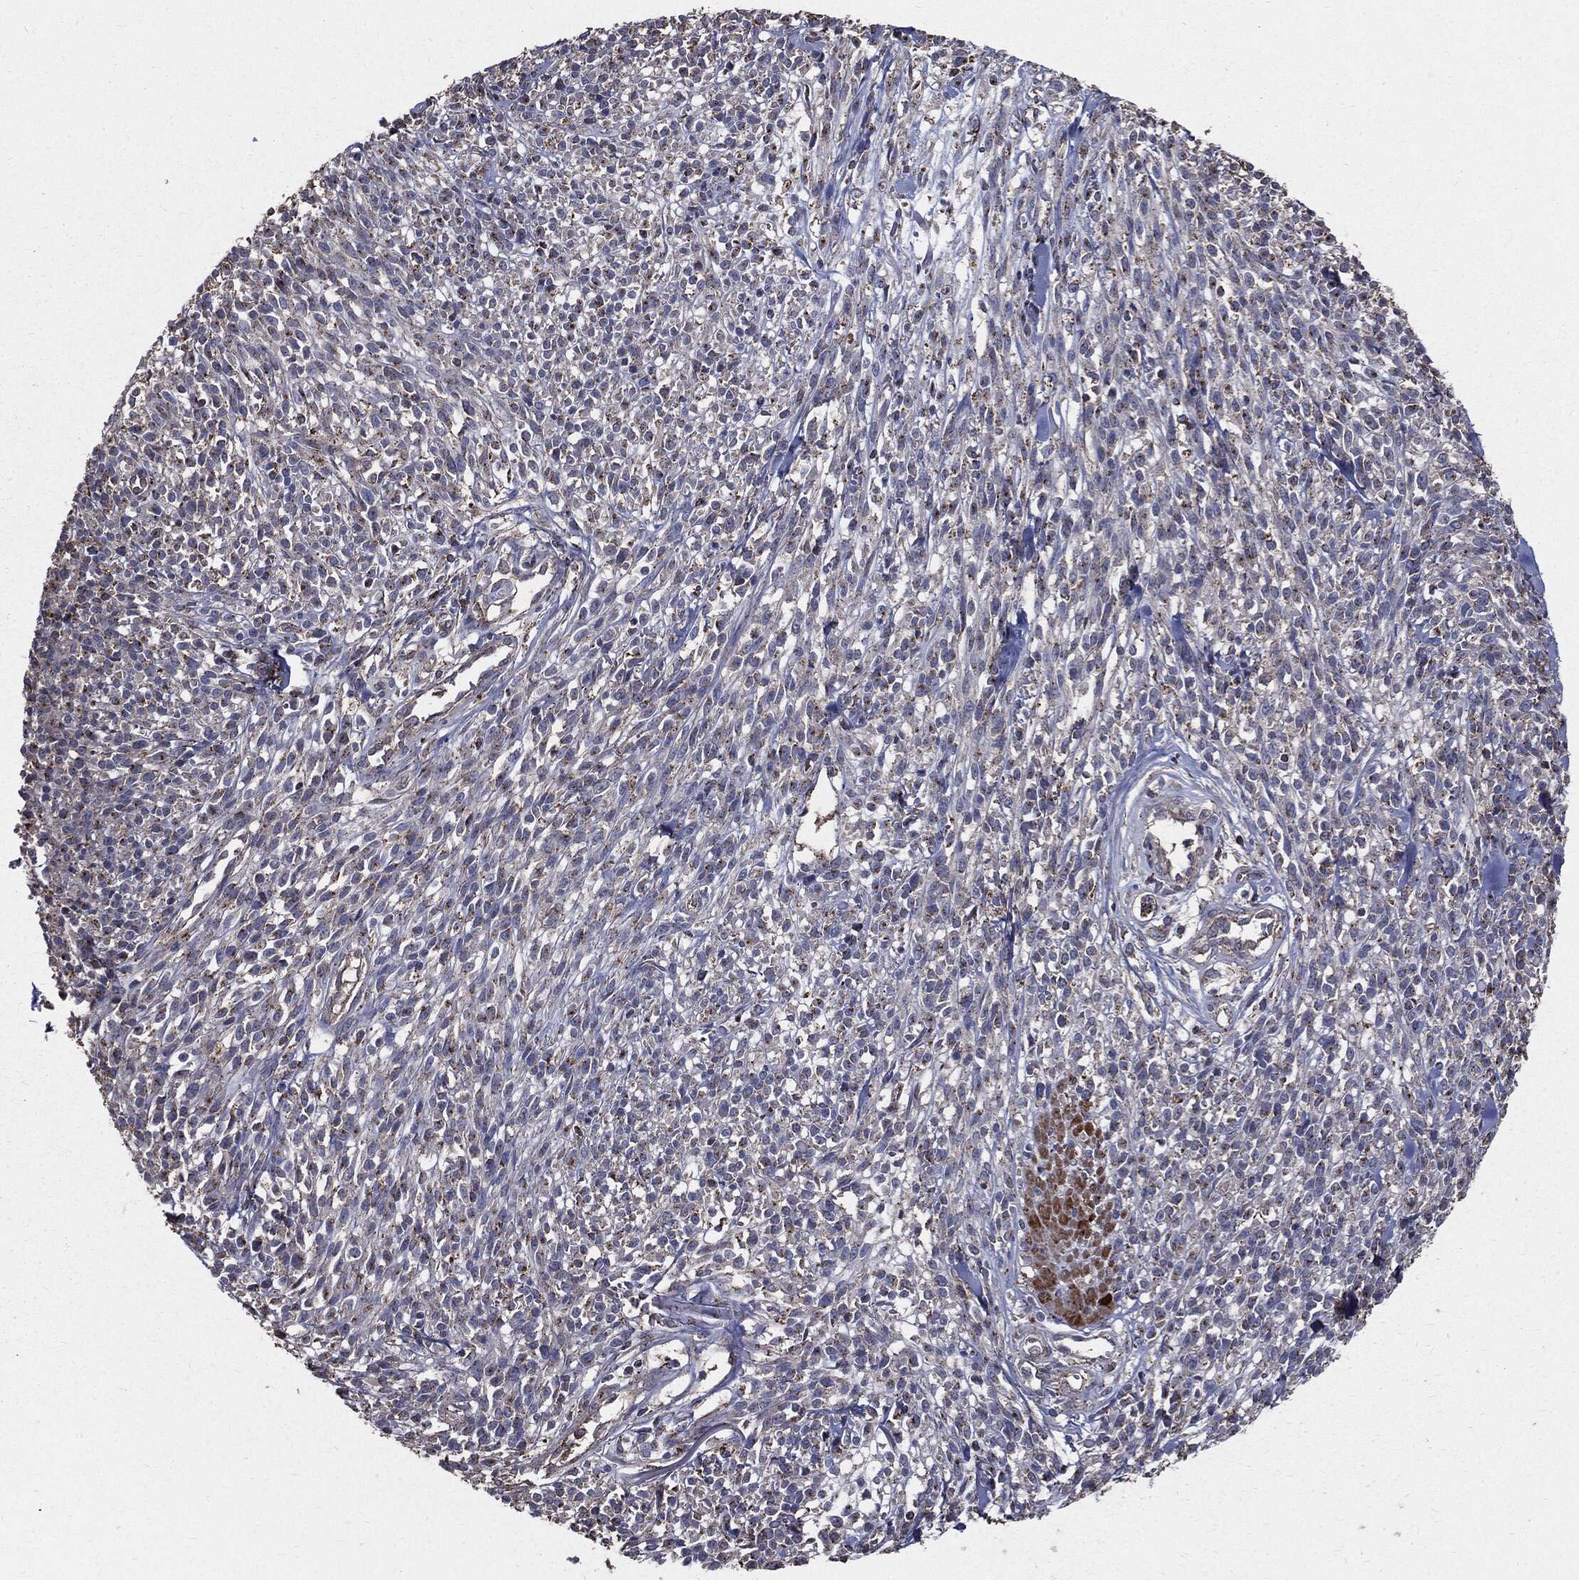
{"staining": {"intensity": "negative", "quantity": "none", "location": "none"}, "tissue": "melanoma", "cell_type": "Tumor cells", "image_type": "cancer", "snomed": [{"axis": "morphology", "description": "Malignant melanoma, NOS"}, {"axis": "topography", "description": "Skin"}, {"axis": "topography", "description": "Skin of trunk"}], "caption": "DAB (3,3'-diaminobenzidine) immunohistochemical staining of melanoma displays no significant staining in tumor cells. (Stains: DAB immunohistochemistry (IHC) with hematoxylin counter stain, Microscopy: brightfield microscopy at high magnification).", "gene": "PDCD6IP", "patient": {"sex": "male", "age": 74}}